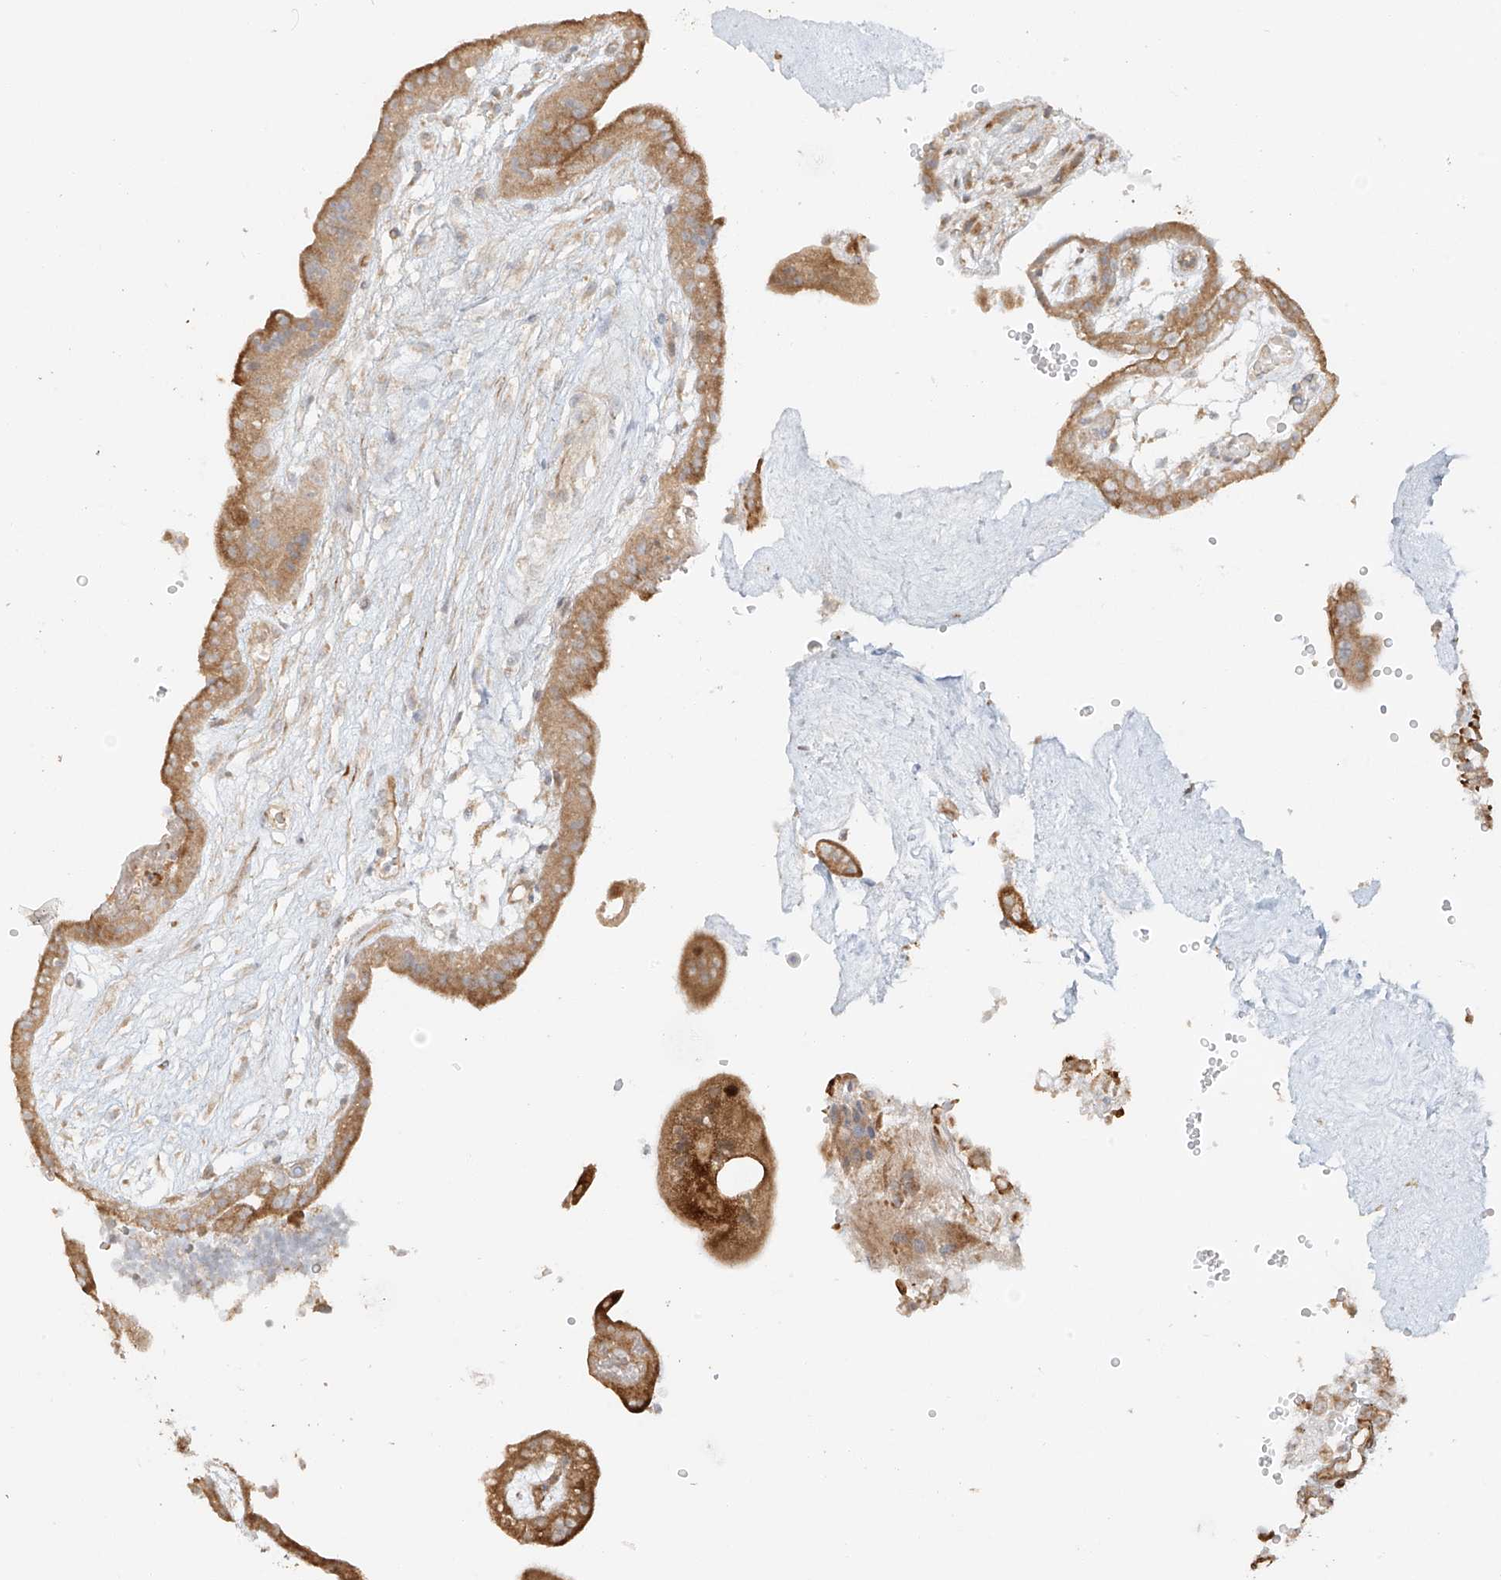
{"staining": {"intensity": "moderate", "quantity": "25%-75%", "location": "cytoplasmic/membranous"}, "tissue": "placenta", "cell_type": "Trophoblastic cells", "image_type": "normal", "snomed": [{"axis": "morphology", "description": "Normal tissue, NOS"}, {"axis": "topography", "description": "Placenta"}], "caption": "High-power microscopy captured an immunohistochemistry (IHC) photomicrograph of unremarkable placenta, revealing moderate cytoplasmic/membranous positivity in about 25%-75% of trophoblastic cells. (DAB IHC, brown staining for protein, blue staining for nuclei).", "gene": "MIPEP", "patient": {"sex": "female", "age": 18}}